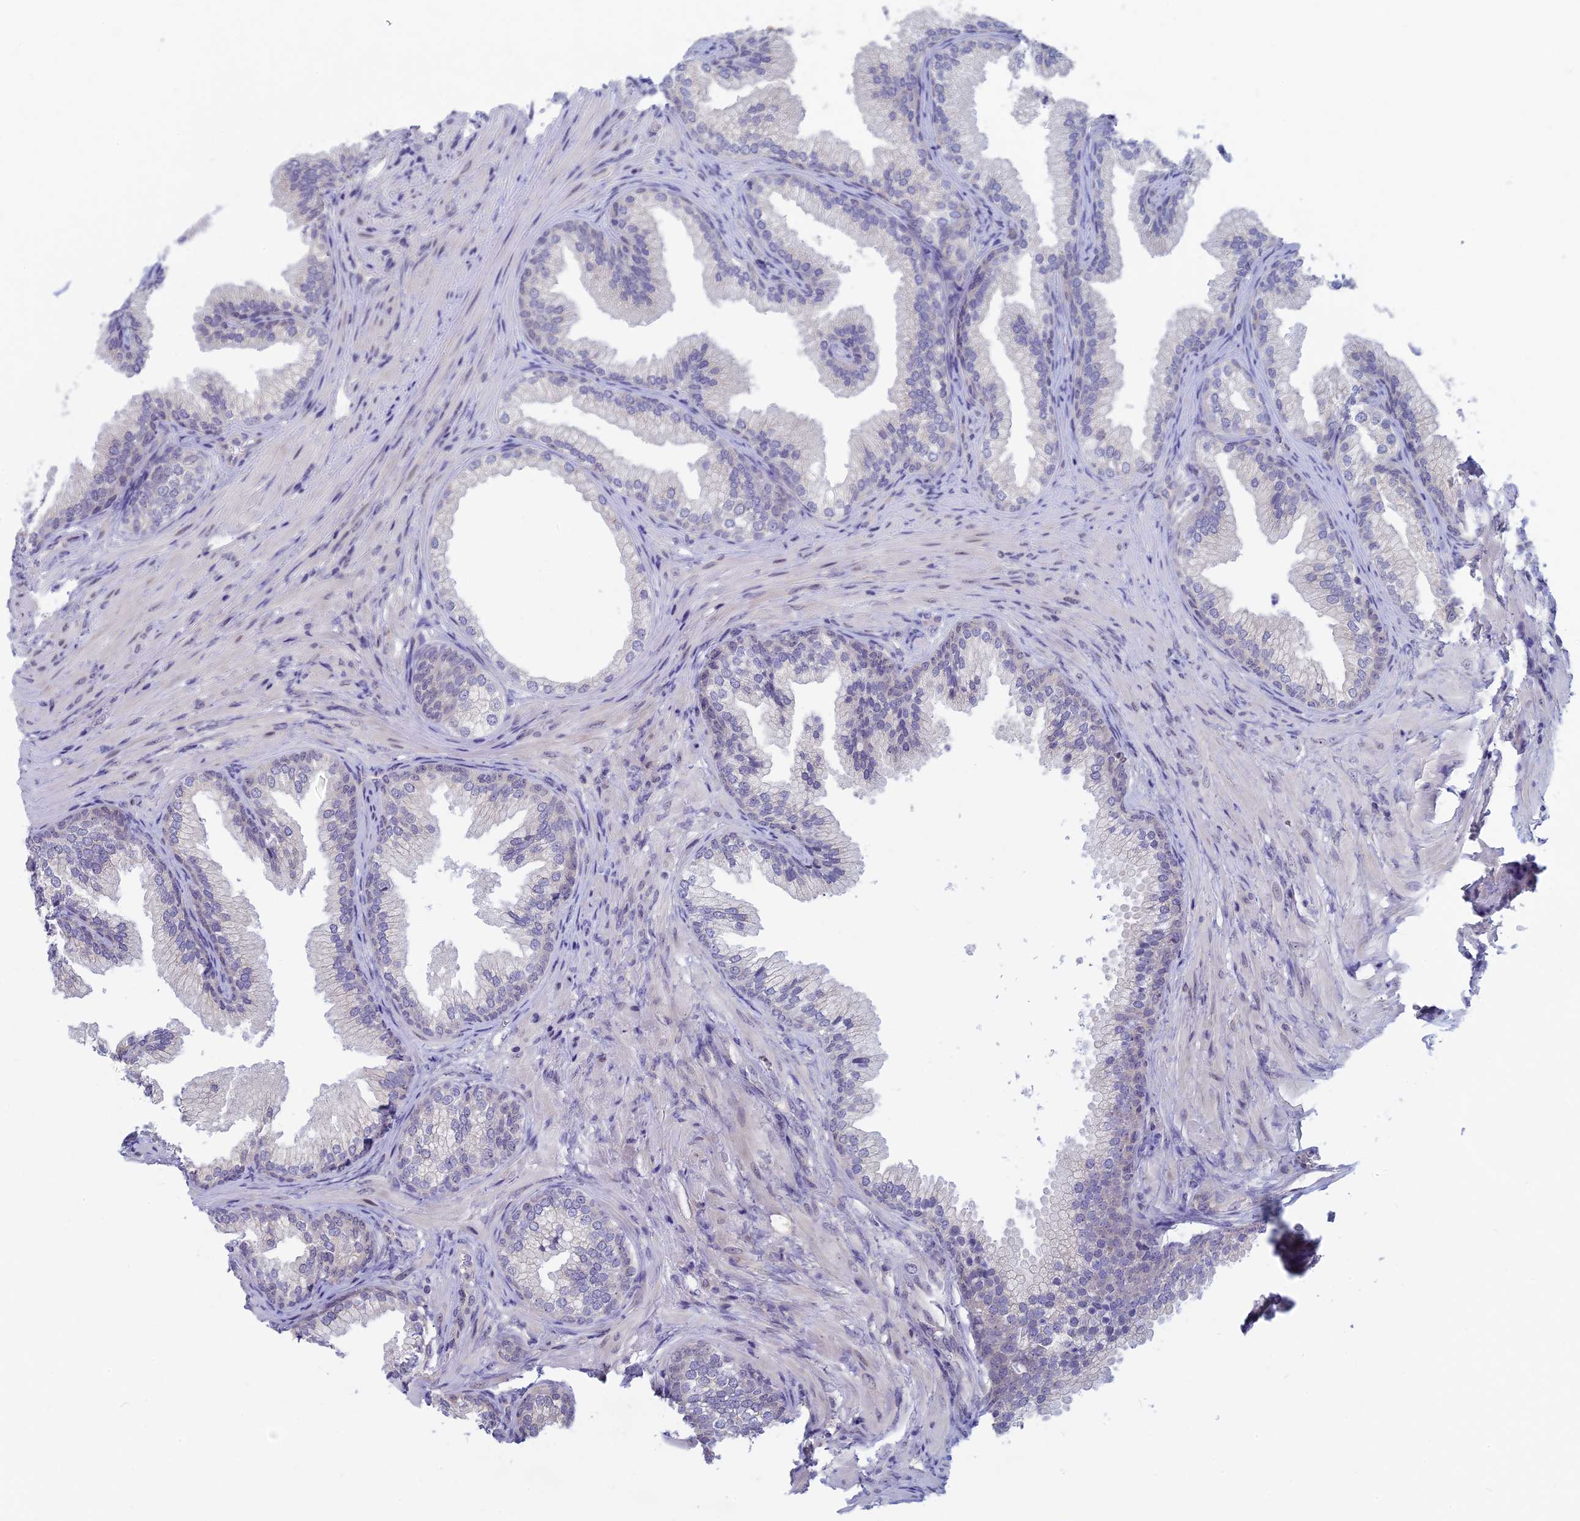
{"staining": {"intensity": "negative", "quantity": "none", "location": "none"}, "tissue": "prostate", "cell_type": "Glandular cells", "image_type": "normal", "snomed": [{"axis": "morphology", "description": "Normal tissue, NOS"}, {"axis": "topography", "description": "Prostate"}], "caption": "Immunohistochemistry (IHC) photomicrograph of benign human prostate stained for a protein (brown), which exhibits no positivity in glandular cells. (DAB (3,3'-diaminobenzidine) immunohistochemistry (IHC) visualized using brightfield microscopy, high magnification).", "gene": "SPIRE1", "patient": {"sex": "male", "age": 76}}